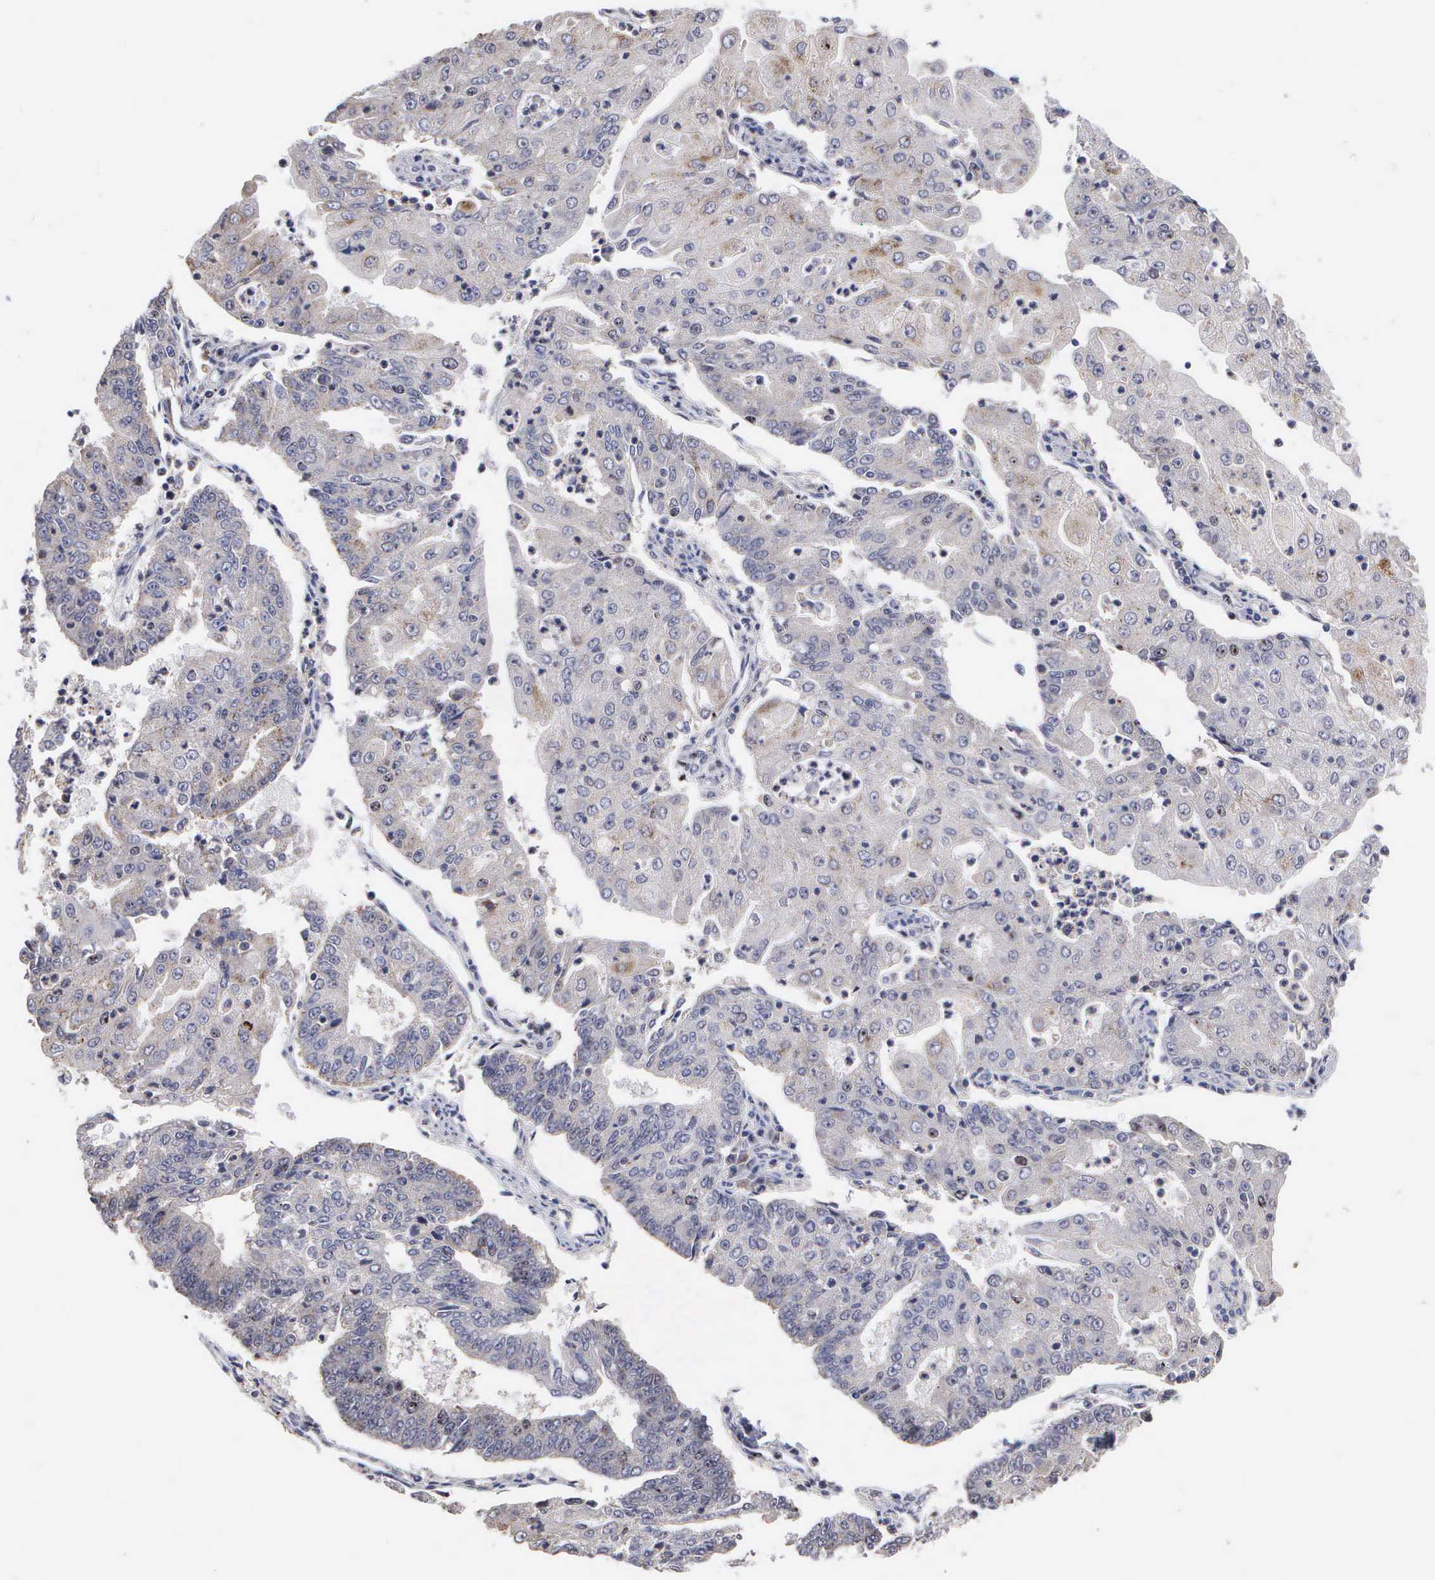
{"staining": {"intensity": "weak", "quantity": ">75%", "location": "cytoplasmic/membranous"}, "tissue": "endometrial cancer", "cell_type": "Tumor cells", "image_type": "cancer", "snomed": [{"axis": "morphology", "description": "Adenocarcinoma, NOS"}, {"axis": "topography", "description": "Endometrium"}], "caption": "Endometrial adenocarcinoma stained with a brown dye shows weak cytoplasmic/membranous positive positivity in approximately >75% of tumor cells.", "gene": "KDM6A", "patient": {"sex": "female", "age": 56}}